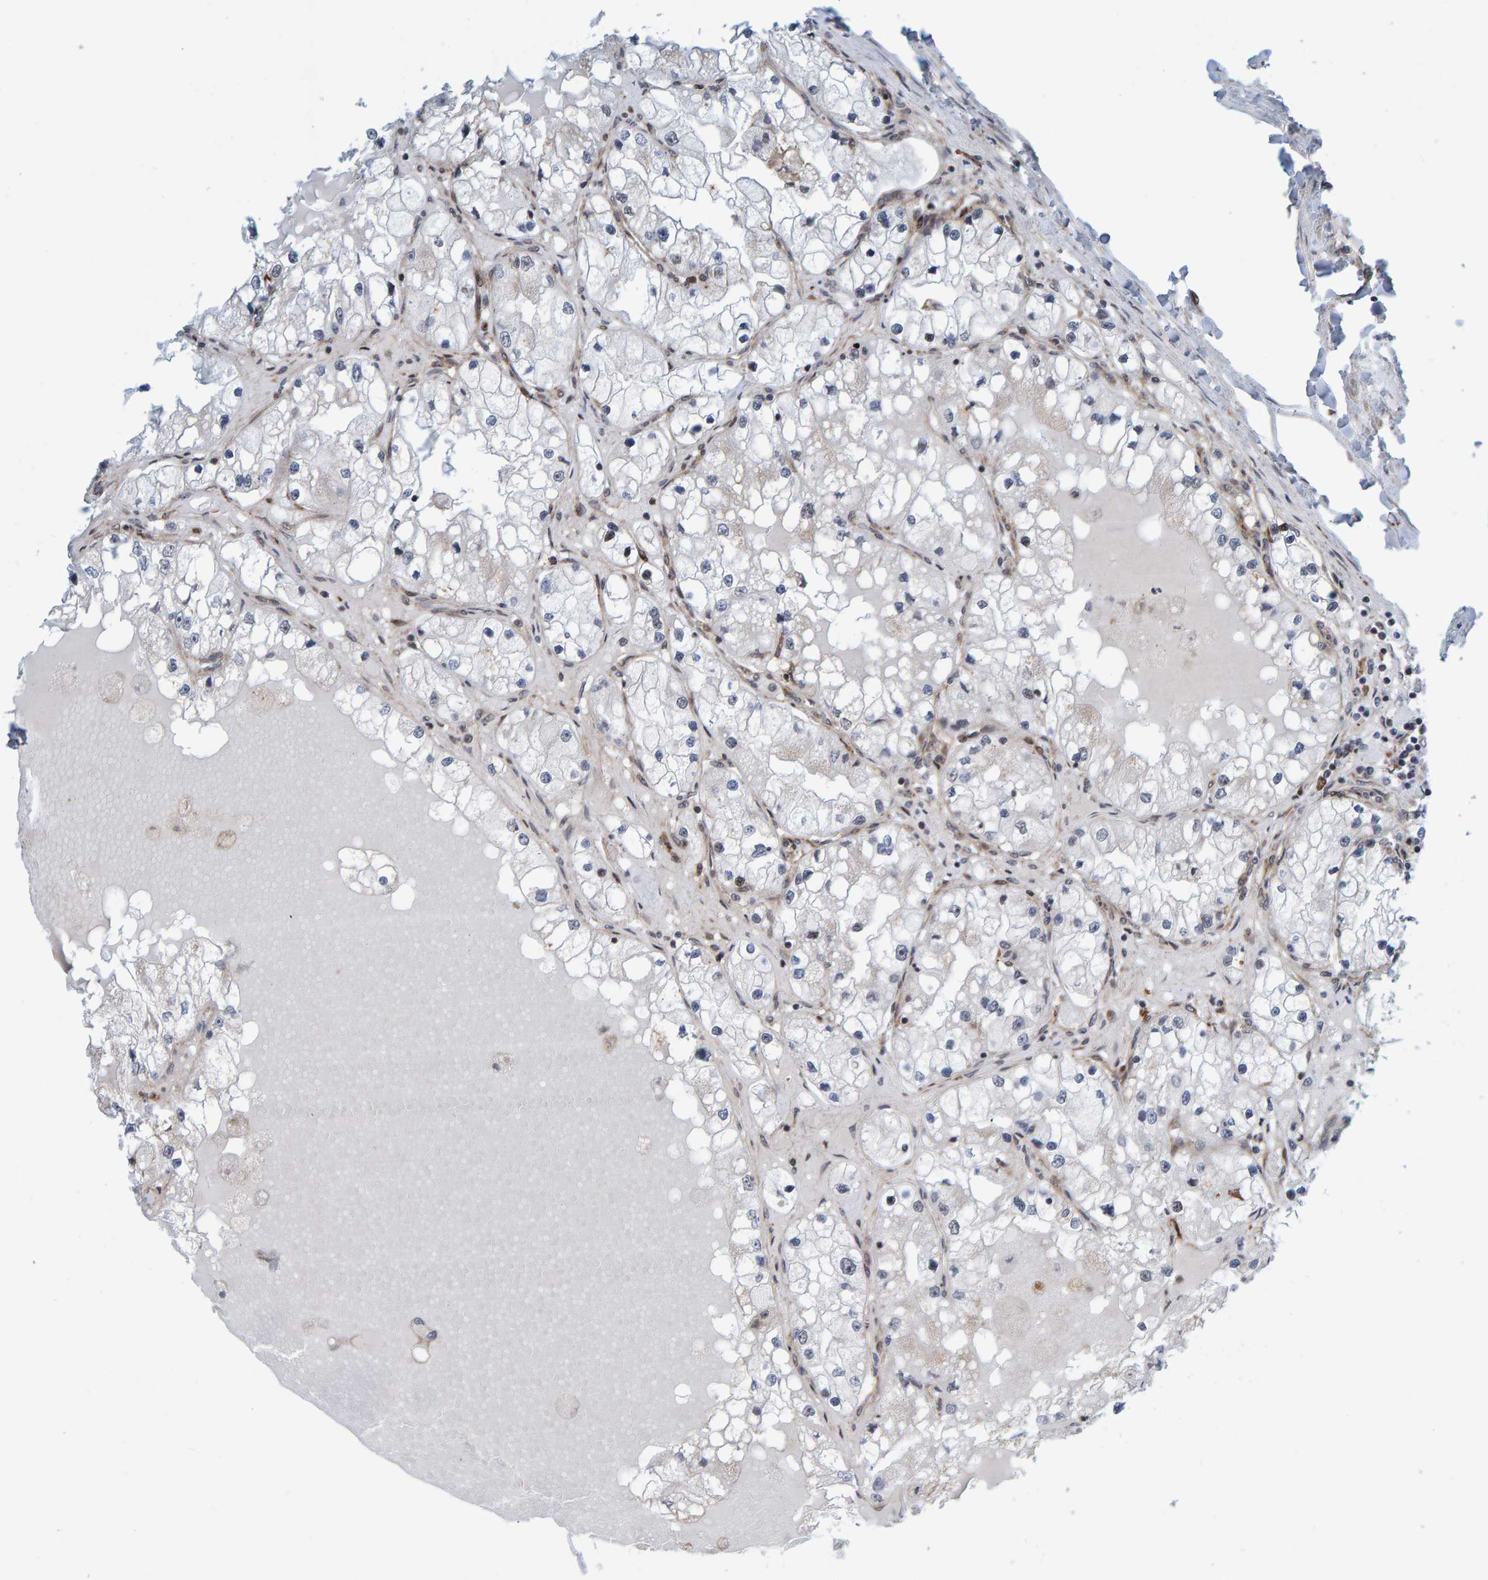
{"staining": {"intensity": "negative", "quantity": "none", "location": "none"}, "tissue": "renal cancer", "cell_type": "Tumor cells", "image_type": "cancer", "snomed": [{"axis": "morphology", "description": "Adenocarcinoma, NOS"}, {"axis": "topography", "description": "Kidney"}], "caption": "Image shows no protein positivity in tumor cells of renal cancer tissue.", "gene": "ZNF366", "patient": {"sex": "male", "age": 68}}